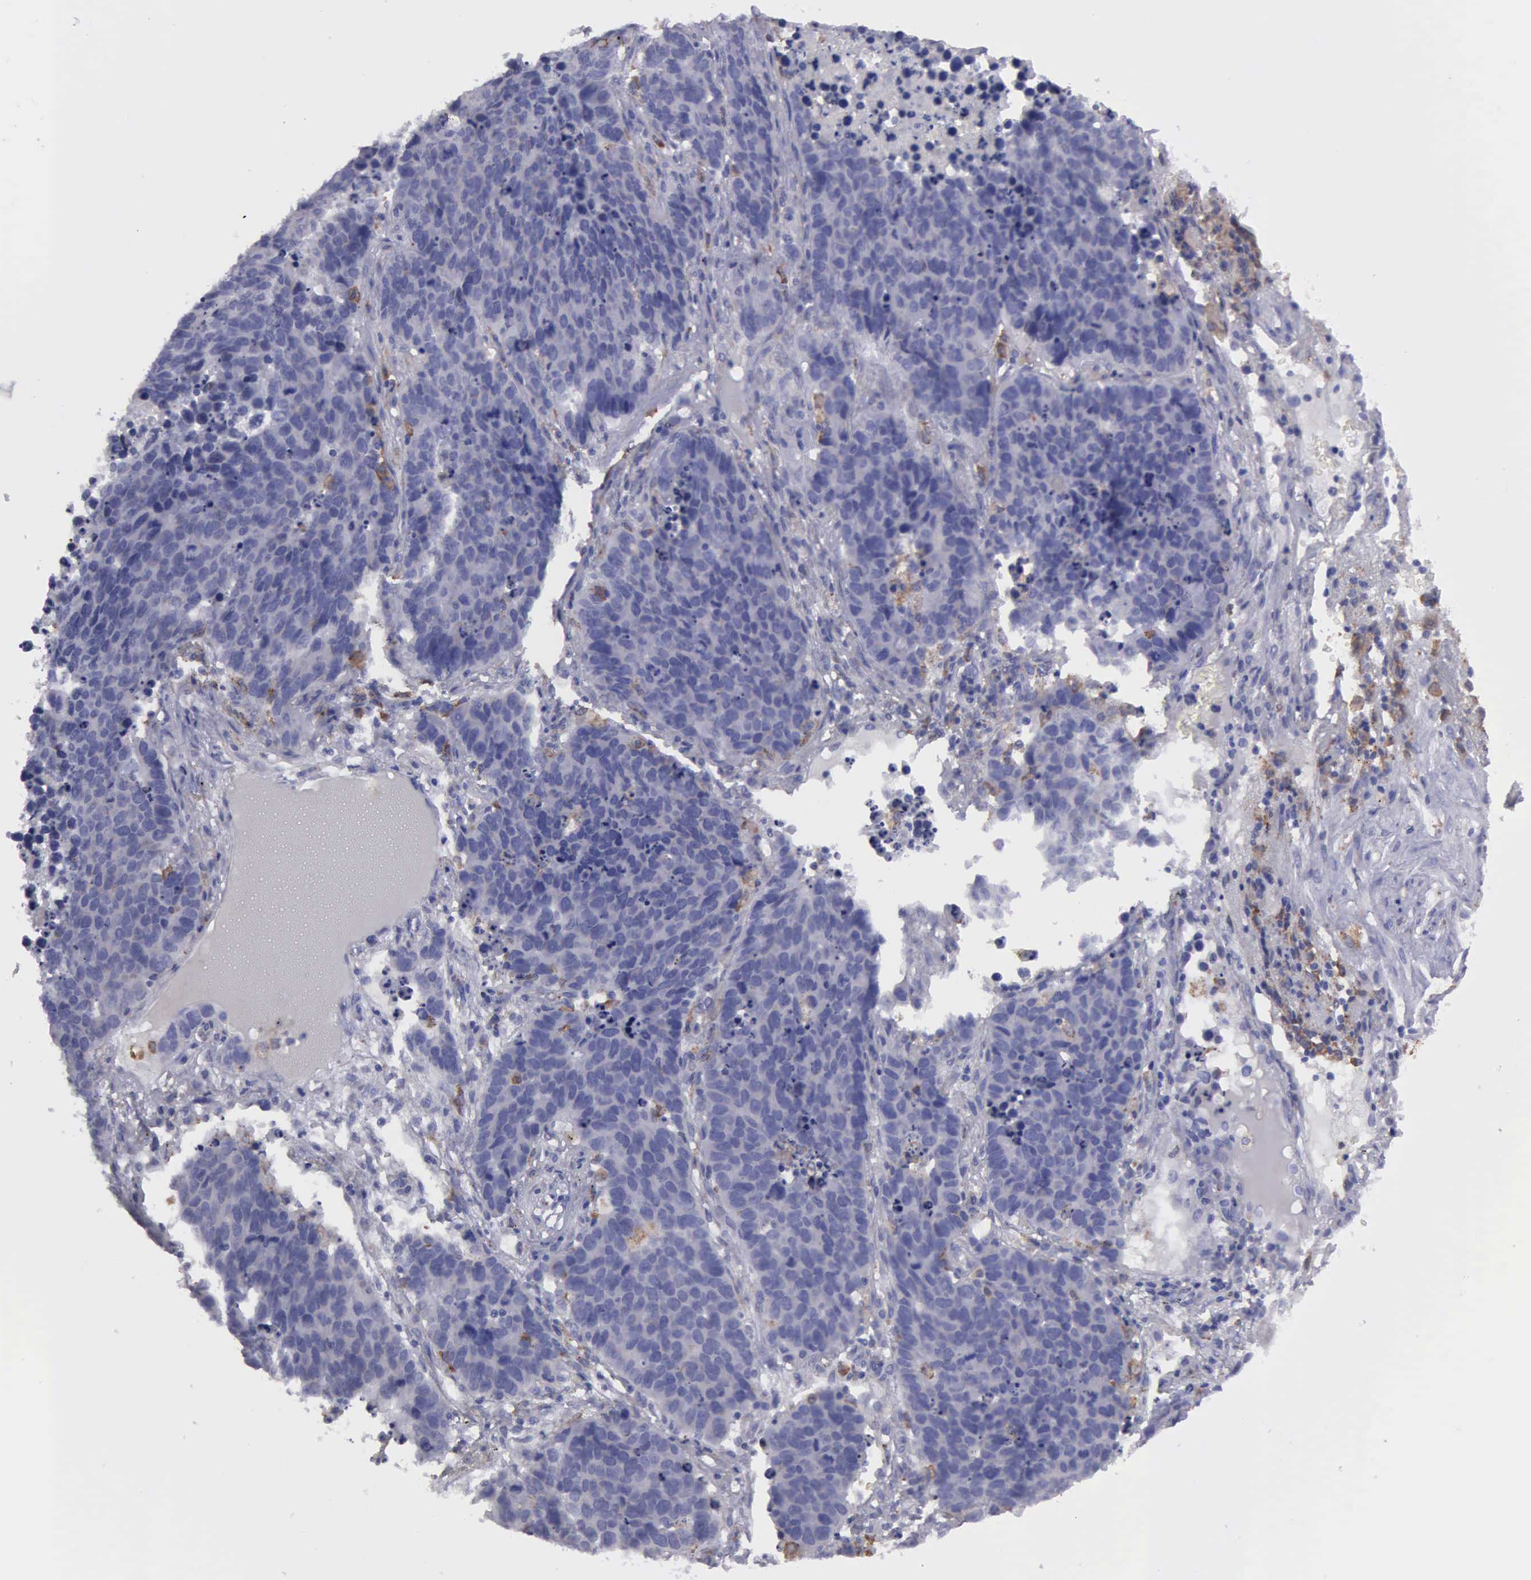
{"staining": {"intensity": "negative", "quantity": "none", "location": "none"}, "tissue": "lung cancer", "cell_type": "Tumor cells", "image_type": "cancer", "snomed": [{"axis": "morphology", "description": "Carcinoid, malignant, NOS"}, {"axis": "topography", "description": "Lung"}], "caption": "A photomicrograph of lung cancer stained for a protein demonstrates no brown staining in tumor cells. The staining was performed using DAB to visualize the protein expression in brown, while the nuclei were stained in blue with hematoxylin (Magnification: 20x).", "gene": "TYRP1", "patient": {"sex": "male", "age": 60}}